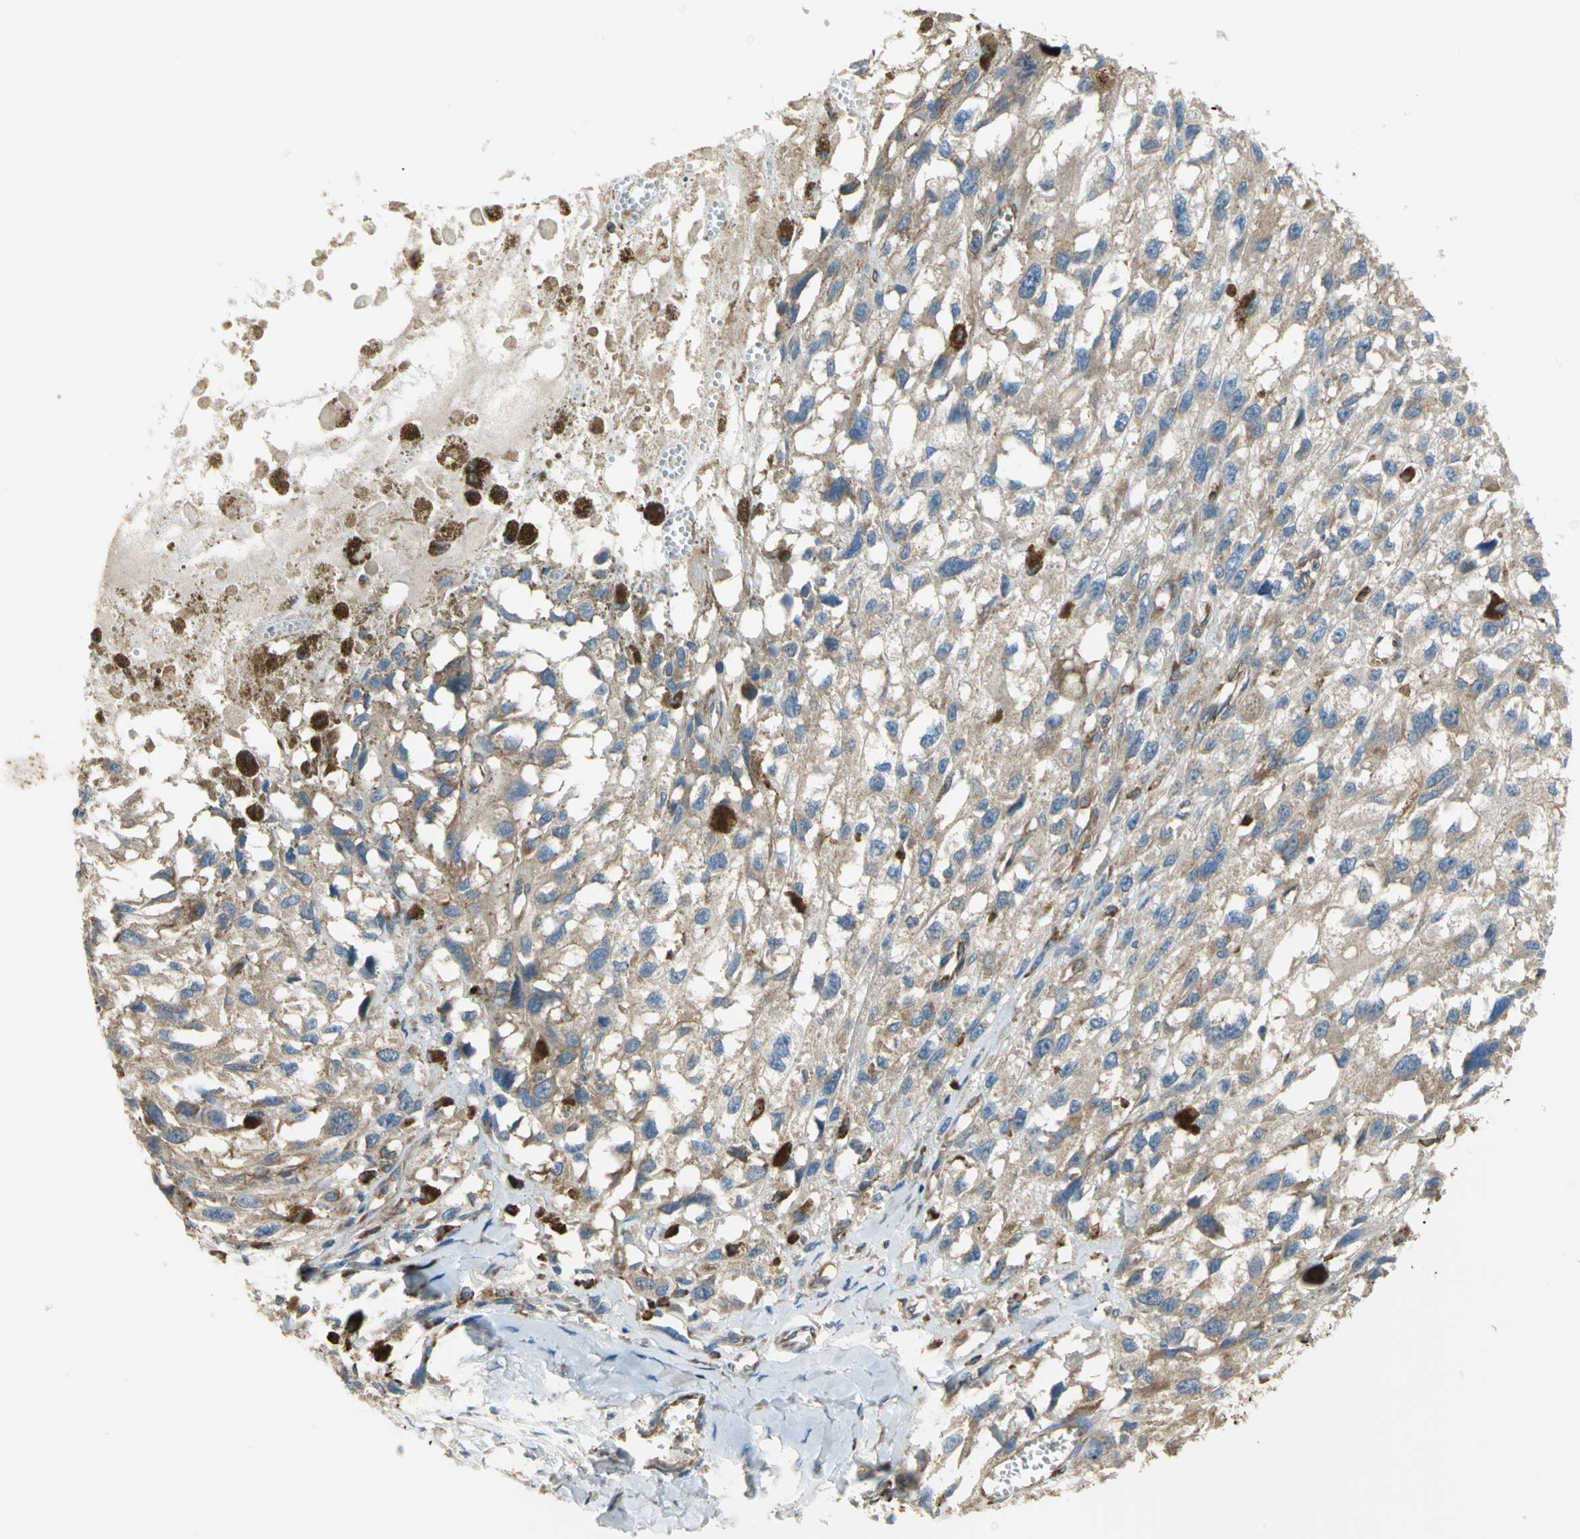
{"staining": {"intensity": "moderate", "quantity": ">75%", "location": "cytoplasmic/membranous"}, "tissue": "melanoma", "cell_type": "Tumor cells", "image_type": "cancer", "snomed": [{"axis": "morphology", "description": "Malignant melanoma, Metastatic site"}, {"axis": "topography", "description": "Lymph node"}], "caption": "Immunohistochemistry (IHC) micrograph of malignant melanoma (metastatic site) stained for a protein (brown), which exhibits medium levels of moderate cytoplasmic/membranous staining in about >75% of tumor cells.", "gene": "DIAPH2", "patient": {"sex": "male", "age": 59}}